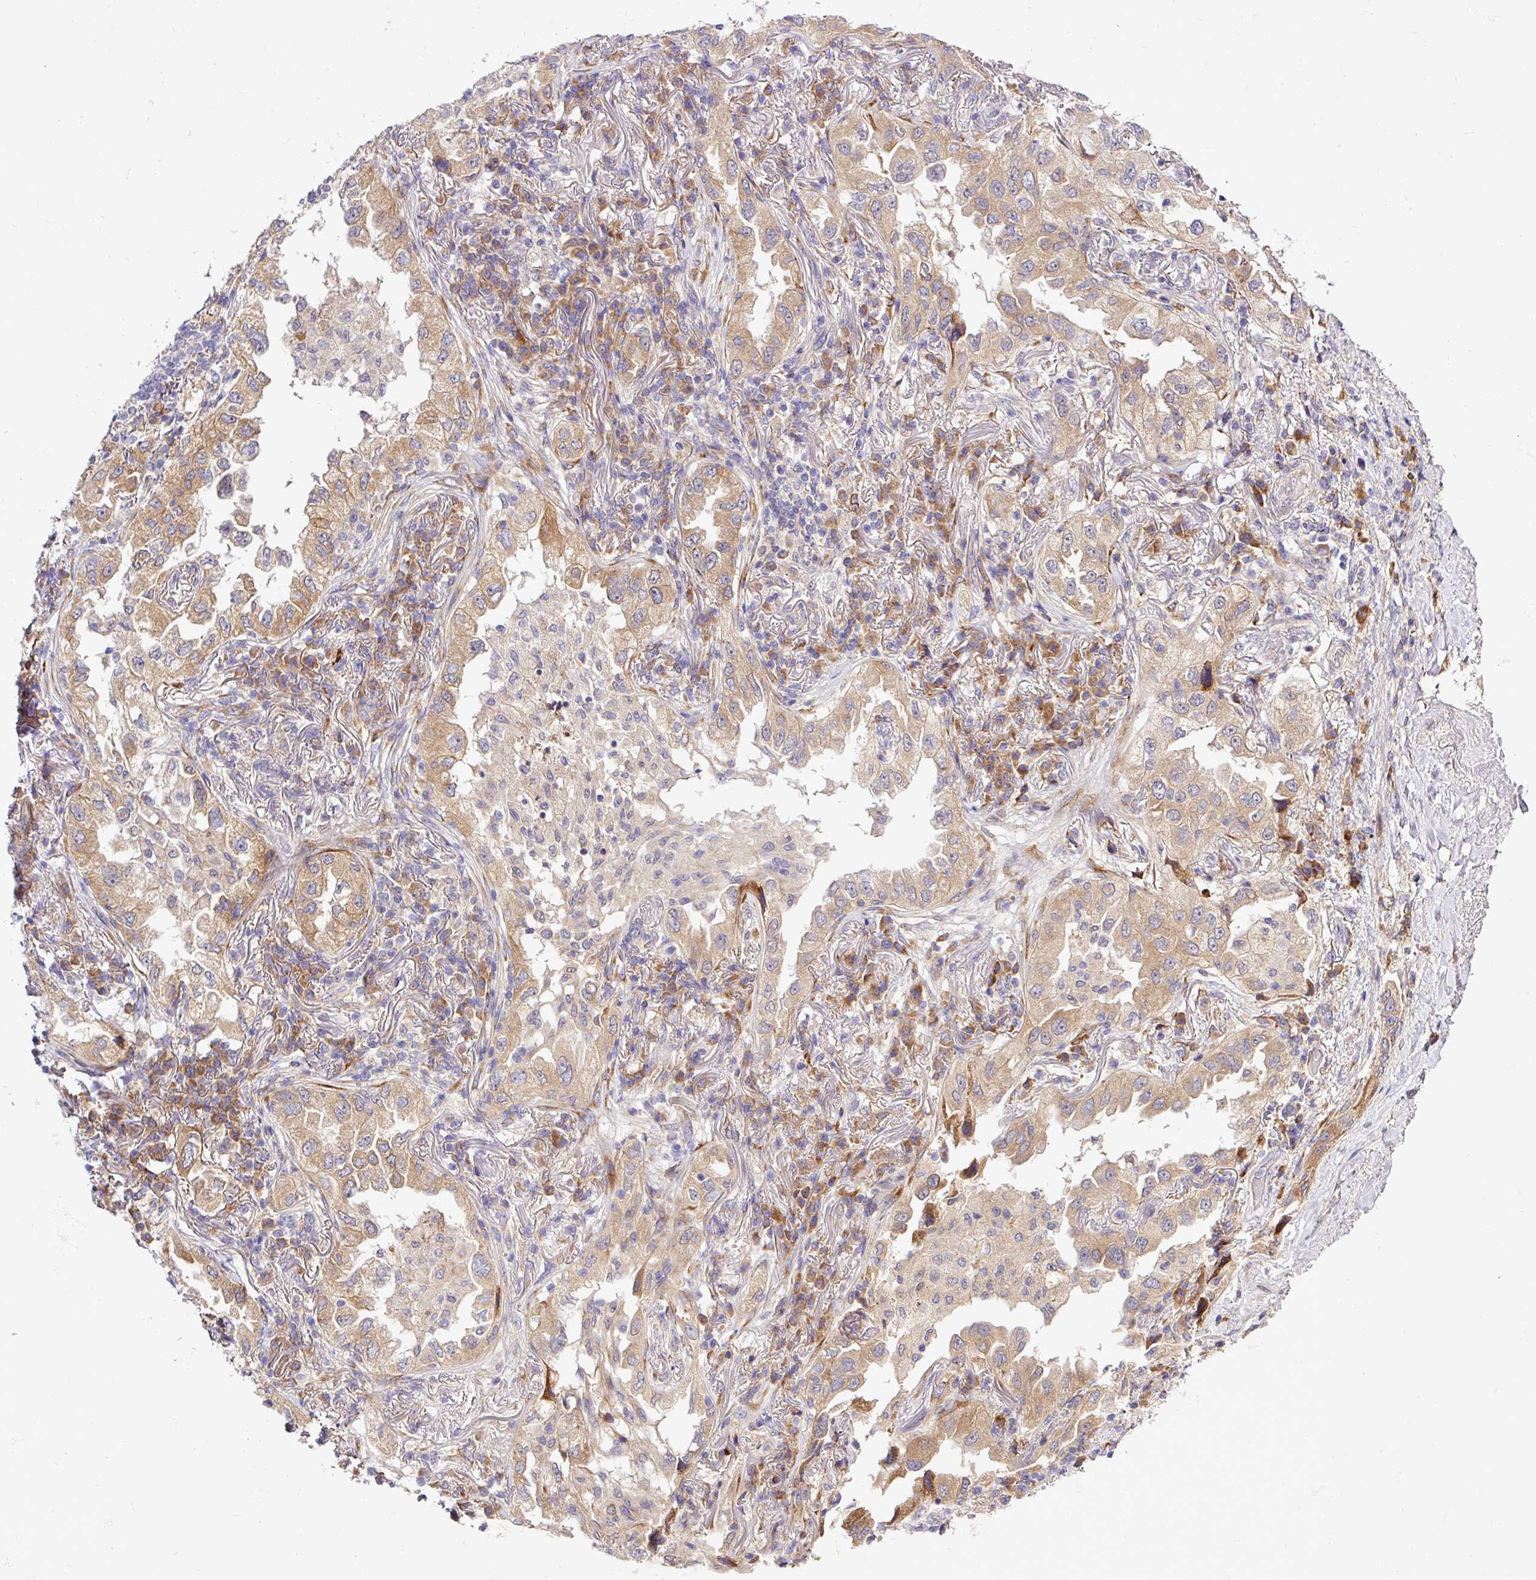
{"staining": {"intensity": "weak", "quantity": ">75%", "location": "cytoplasmic/membranous"}, "tissue": "lung cancer", "cell_type": "Tumor cells", "image_type": "cancer", "snomed": [{"axis": "morphology", "description": "Adenocarcinoma, NOS"}, {"axis": "topography", "description": "Lung"}], "caption": "Adenocarcinoma (lung) tissue exhibits weak cytoplasmic/membranous expression in about >75% of tumor cells, visualized by immunohistochemistry. The protein is shown in brown color, while the nuclei are stained blue.", "gene": "TM2D2", "patient": {"sex": "female", "age": 69}}